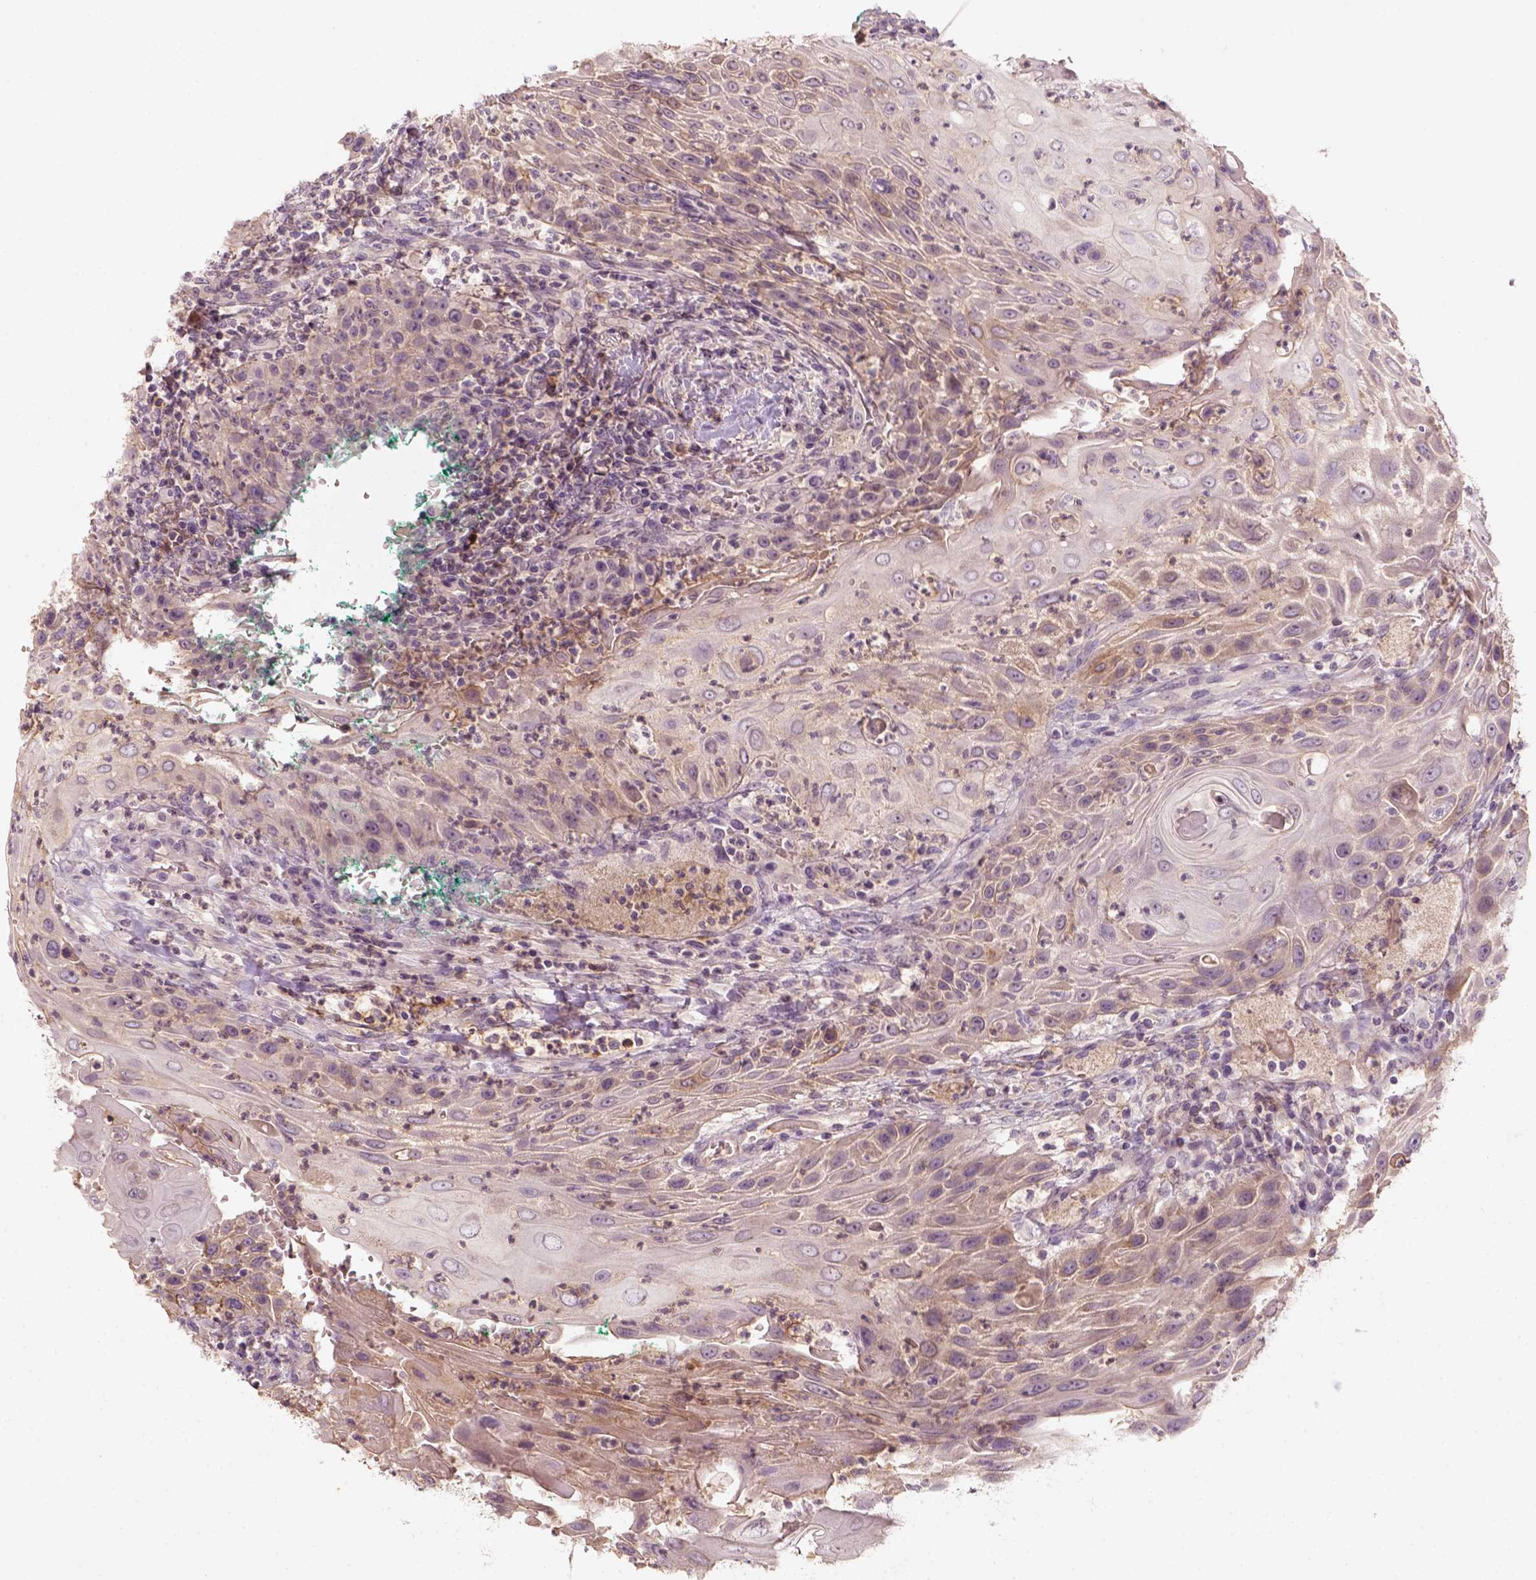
{"staining": {"intensity": "weak", "quantity": "25%-75%", "location": "cytoplasmic/membranous"}, "tissue": "head and neck cancer", "cell_type": "Tumor cells", "image_type": "cancer", "snomed": [{"axis": "morphology", "description": "Squamous cell carcinoma, NOS"}, {"axis": "topography", "description": "Head-Neck"}], "caption": "Immunohistochemical staining of head and neck cancer reveals low levels of weak cytoplasmic/membranous expression in about 25%-75% of tumor cells. (brown staining indicates protein expression, while blue staining denotes nuclei).", "gene": "AQP9", "patient": {"sex": "male", "age": 69}}